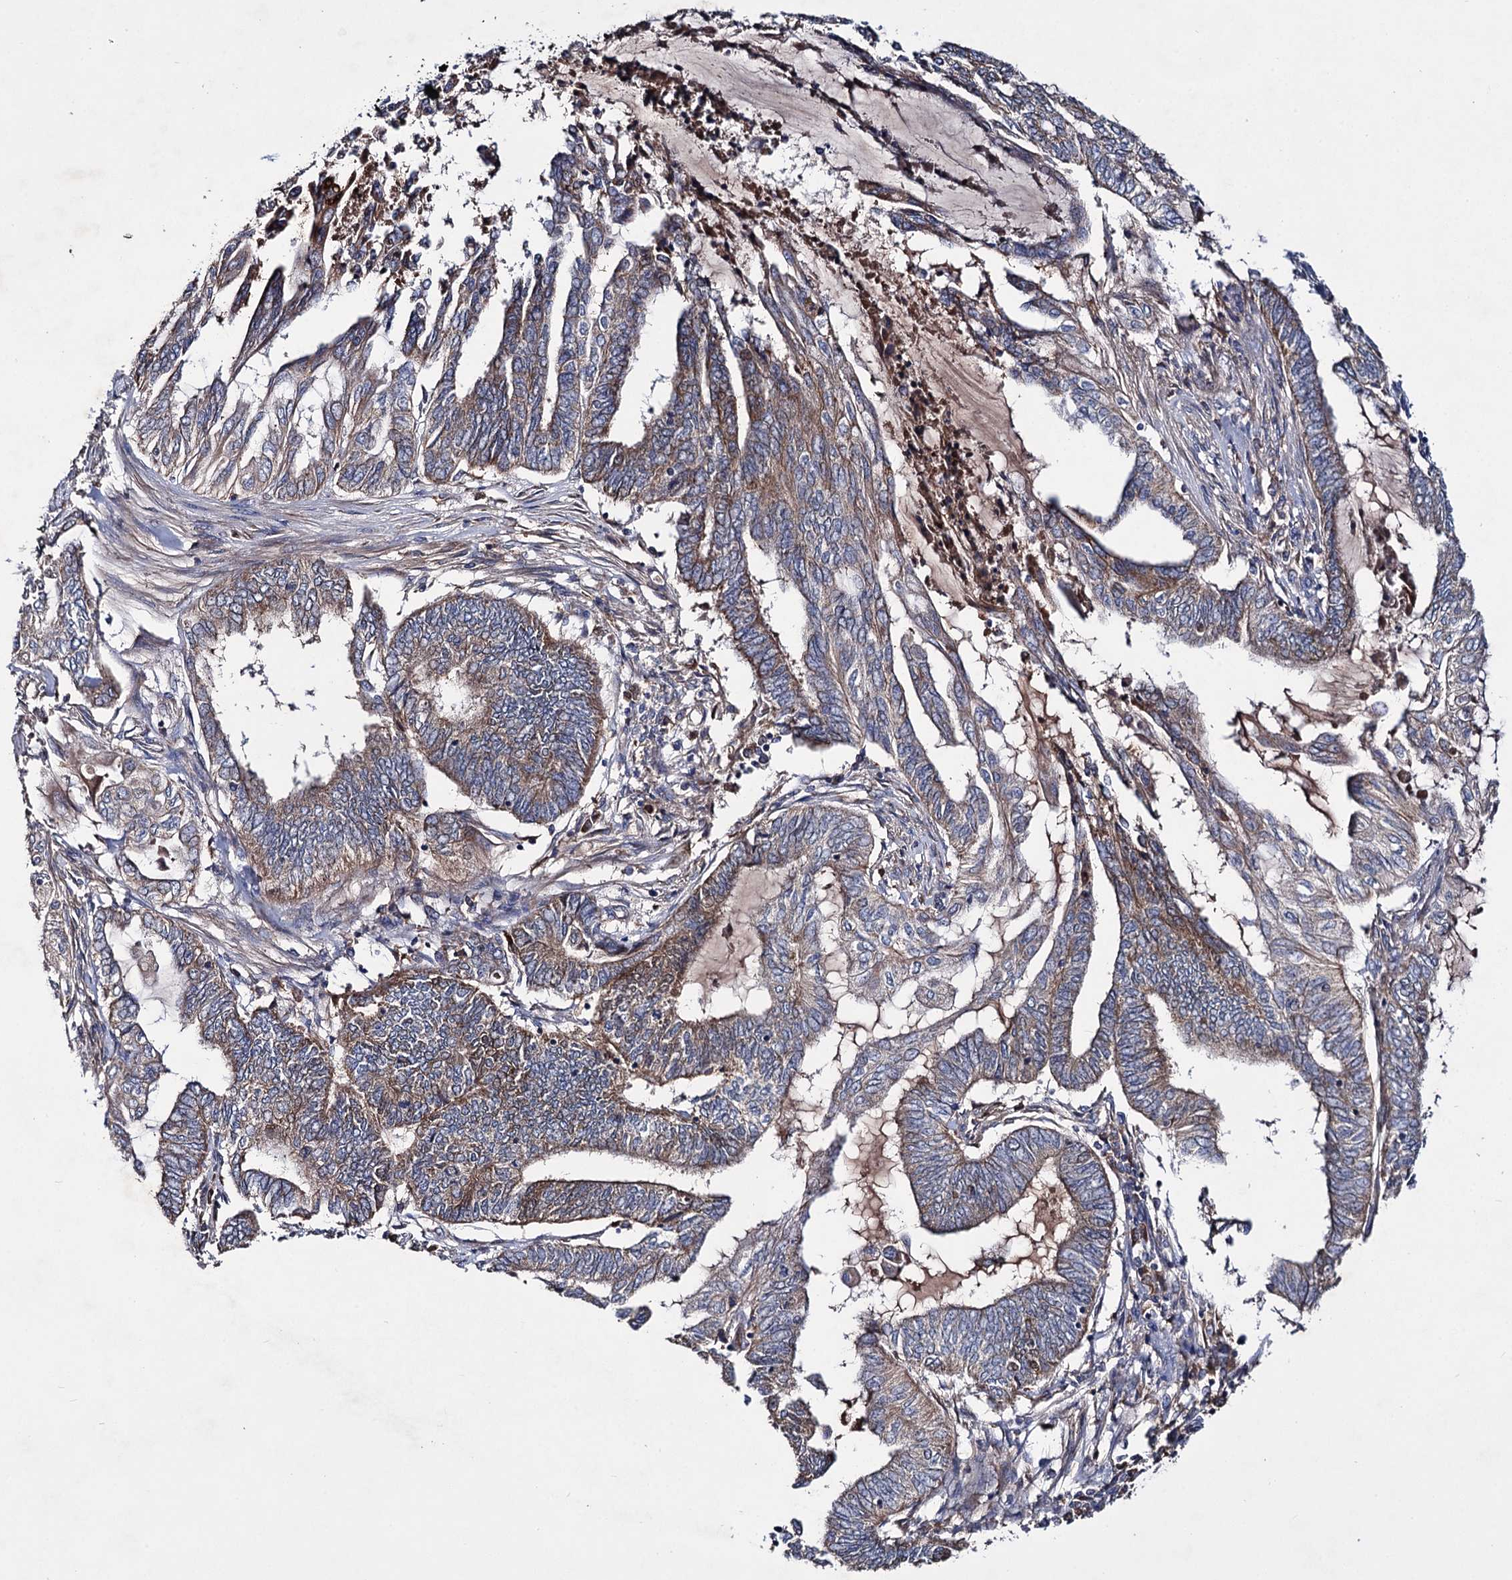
{"staining": {"intensity": "moderate", "quantity": "25%-75%", "location": "cytoplasmic/membranous"}, "tissue": "endometrial cancer", "cell_type": "Tumor cells", "image_type": "cancer", "snomed": [{"axis": "morphology", "description": "Adenocarcinoma, NOS"}, {"axis": "topography", "description": "Uterus"}, {"axis": "topography", "description": "Endometrium"}], "caption": "This photomicrograph demonstrates immunohistochemistry (IHC) staining of adenocarcinoma (endometrial), with medium moderate cytoplasmic/membranous positivity in about 25%-75% of tumor cells.", "gene": "CLPB", "patient": {"sex": "female", "age": 70}}